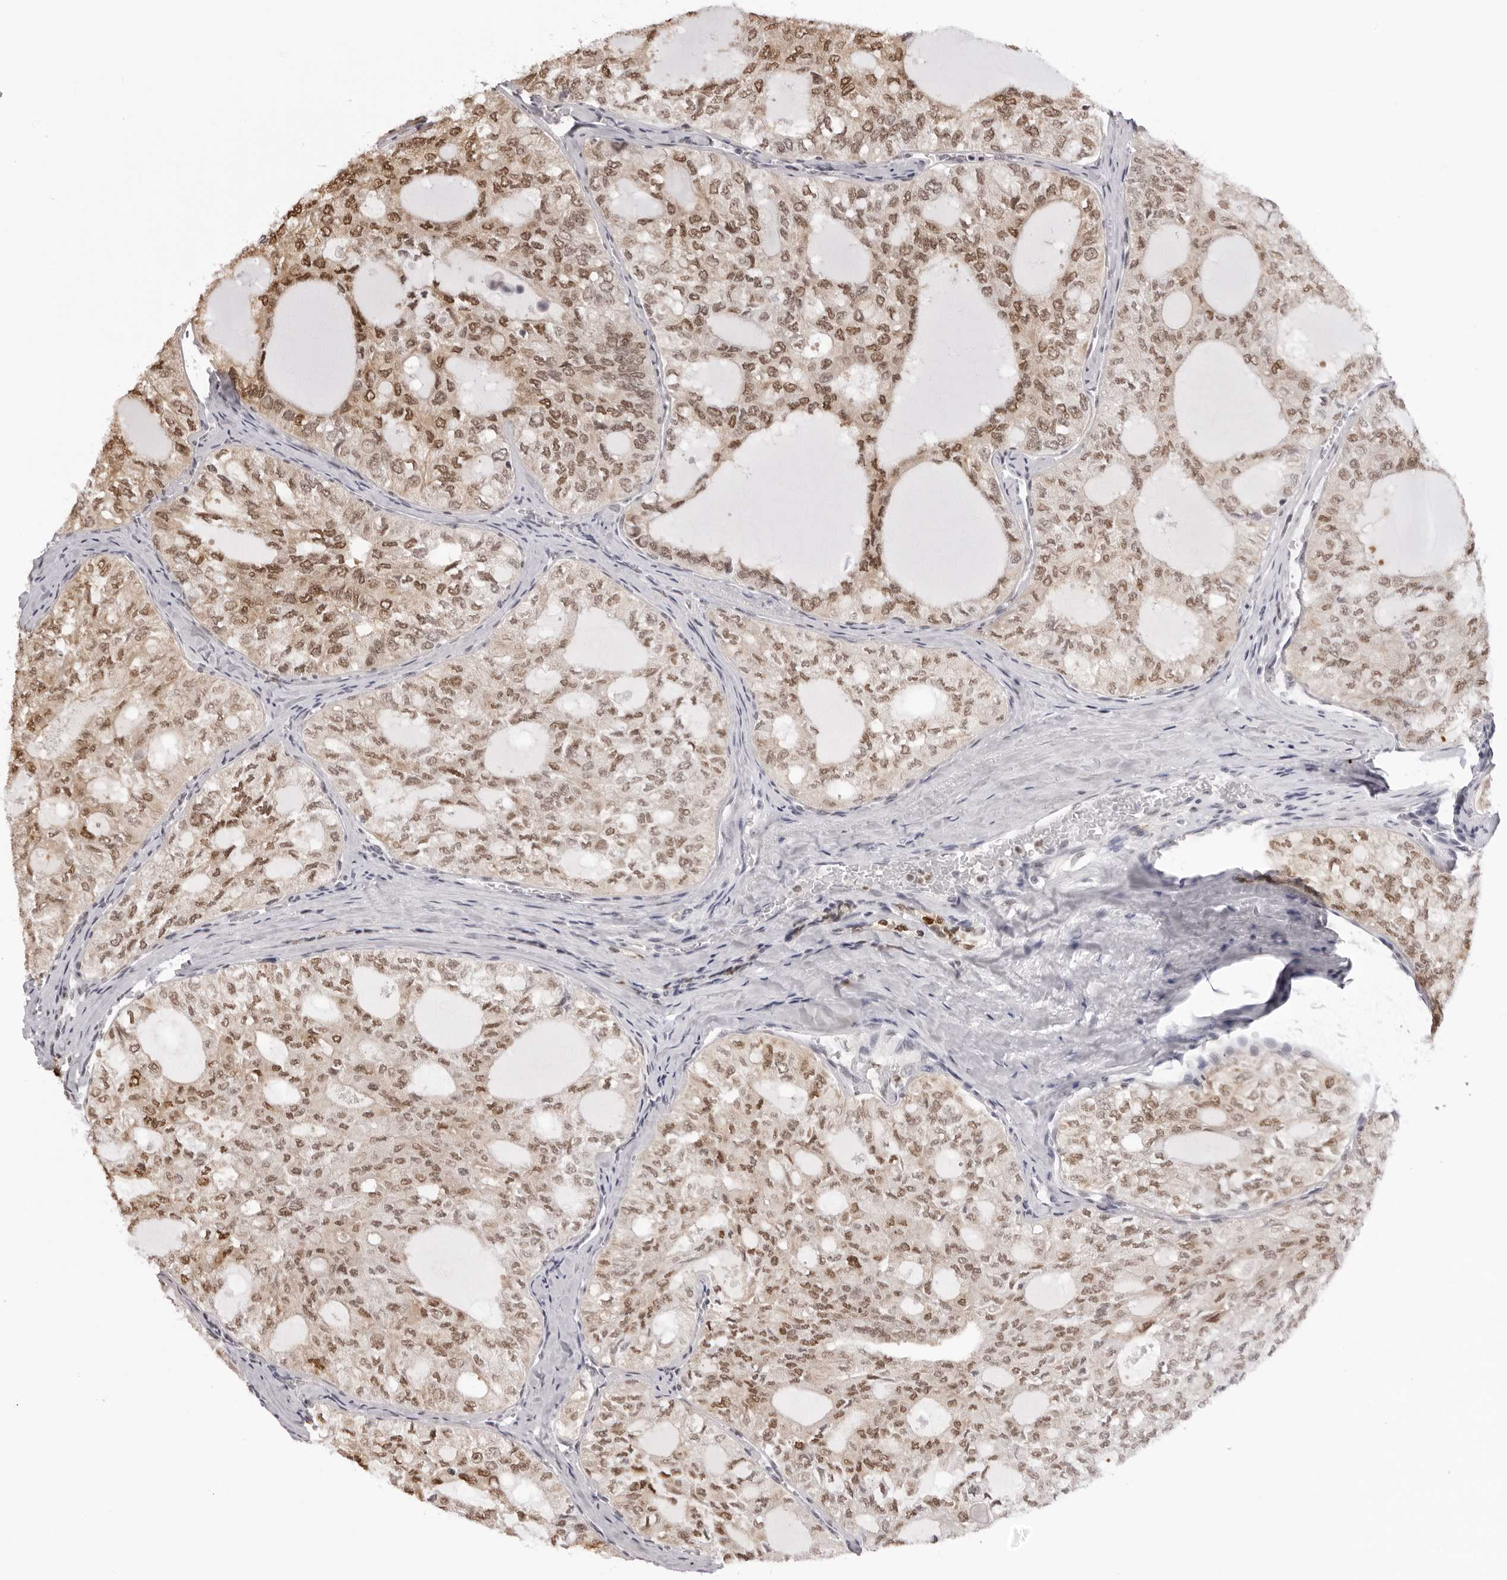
{"staining": {"intensity": "moderate", "quantity": ">75%", "location": "nuclear"}, "tissue": "thyroid cancer", "cell_type": "Tumor cells", "image_type": "cancer", "snomed": [{"axis": "morphology", "description": "Follicular adenoma carcinoma, NOS"}, {"axis": "topography", "description": "Thyroid gland"}], "caption": "Immunohistochemistry image of neoplastic tissue: thyroid follicular adenoma carcinoma stained using IHC displays medium levels of moderate protein expression localized specifically in the nuclear of tumor cells, appearing as a nuclear brown color.", "gene": "HSPA4", "patient": {"sex": "male", "age": 75}}